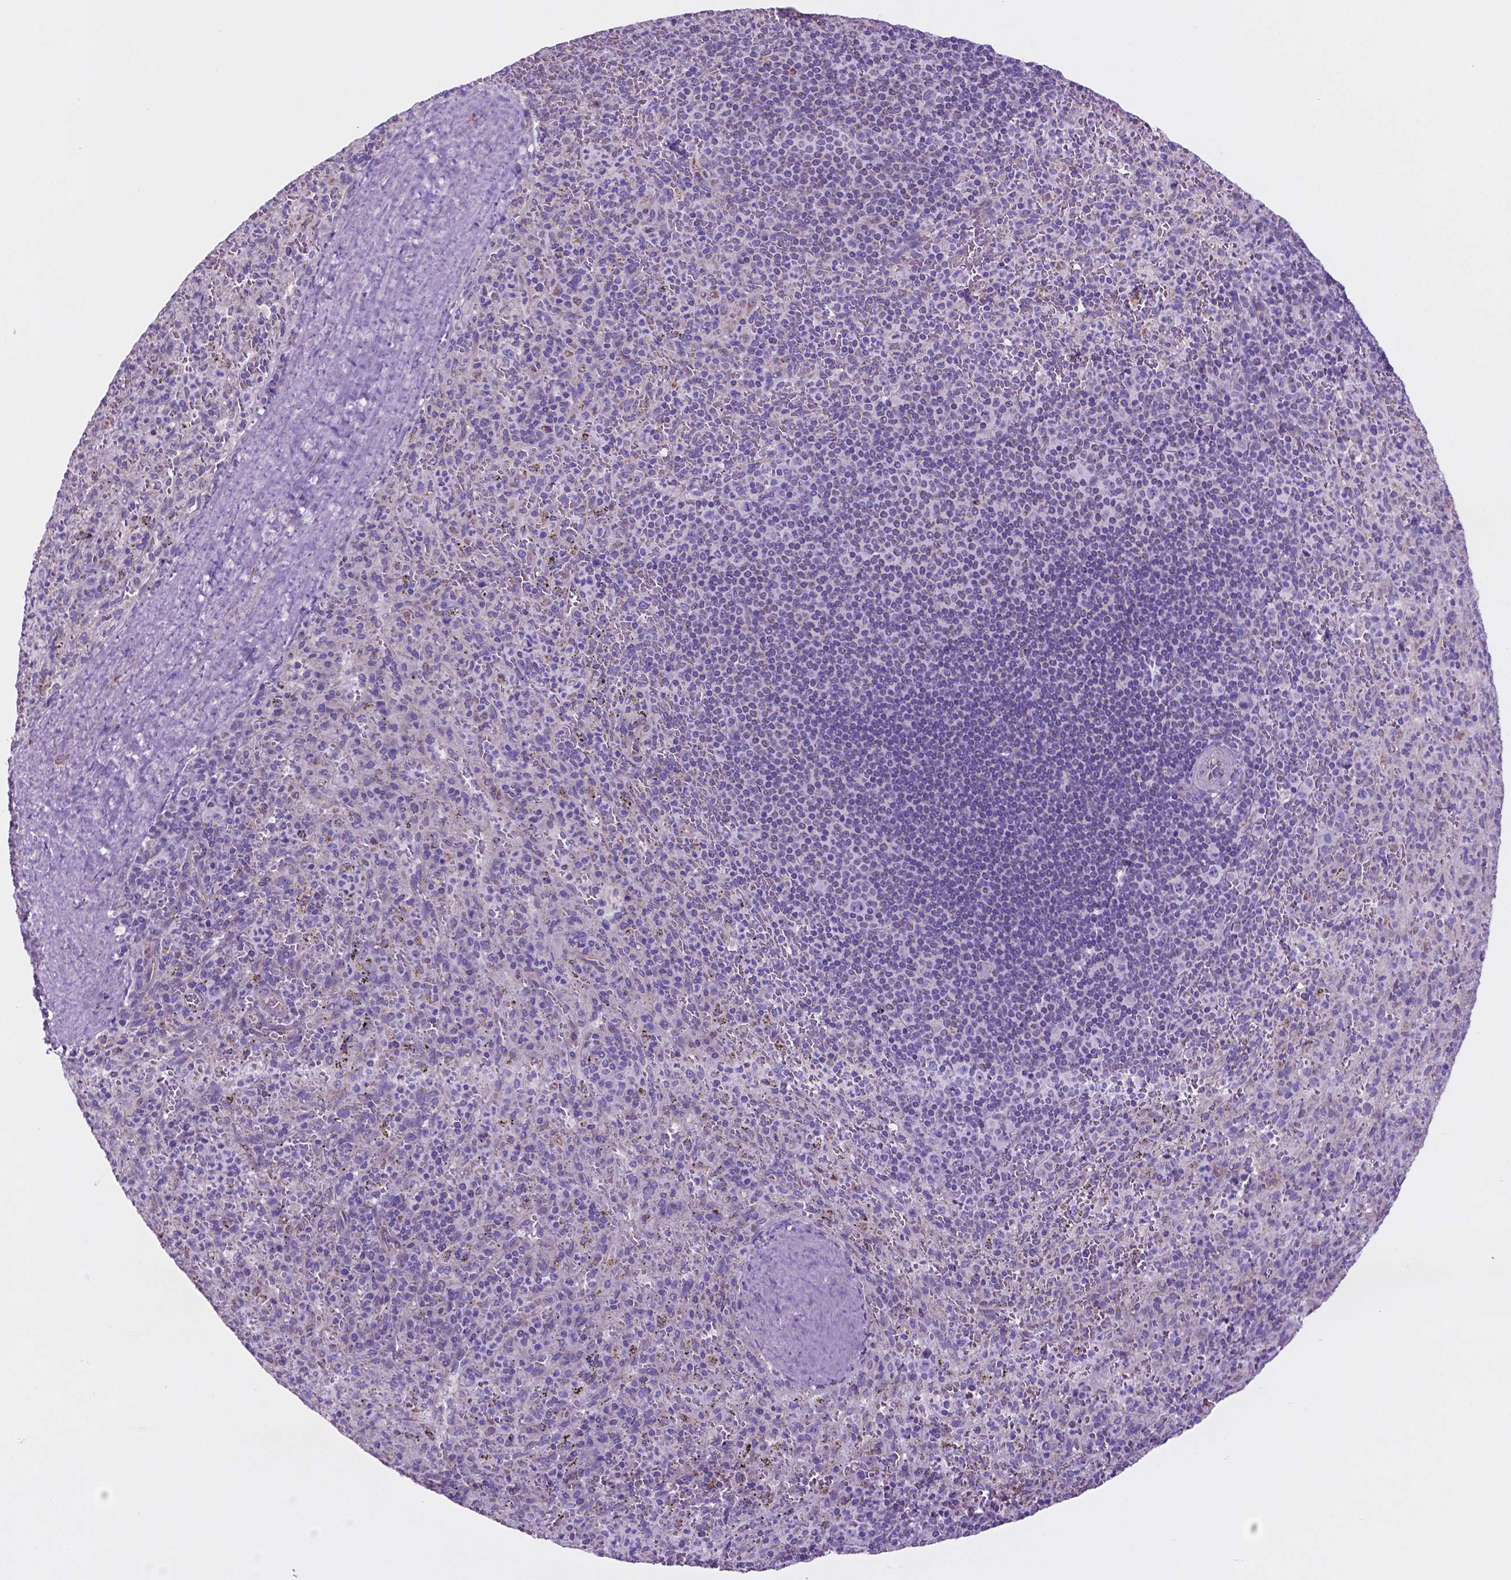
{"staining": {"intensity": "negative", "quantity": "none", "location": "none"}, "tissue": "spleen", "cell_type": "Cells in red pulp", "image_type": "normal", "snomed": [{"axis": "morphology", "description": "Normal tissue, NOS"}, {"axis": "topography", "description": "Spleen"}], "caption": "Immunohistochemical staining of benign human spleen exhibits no significant staining in cells in red pulp.", "gene": "TMEM121B", "patient": {"sex": "male", "age": 57}}